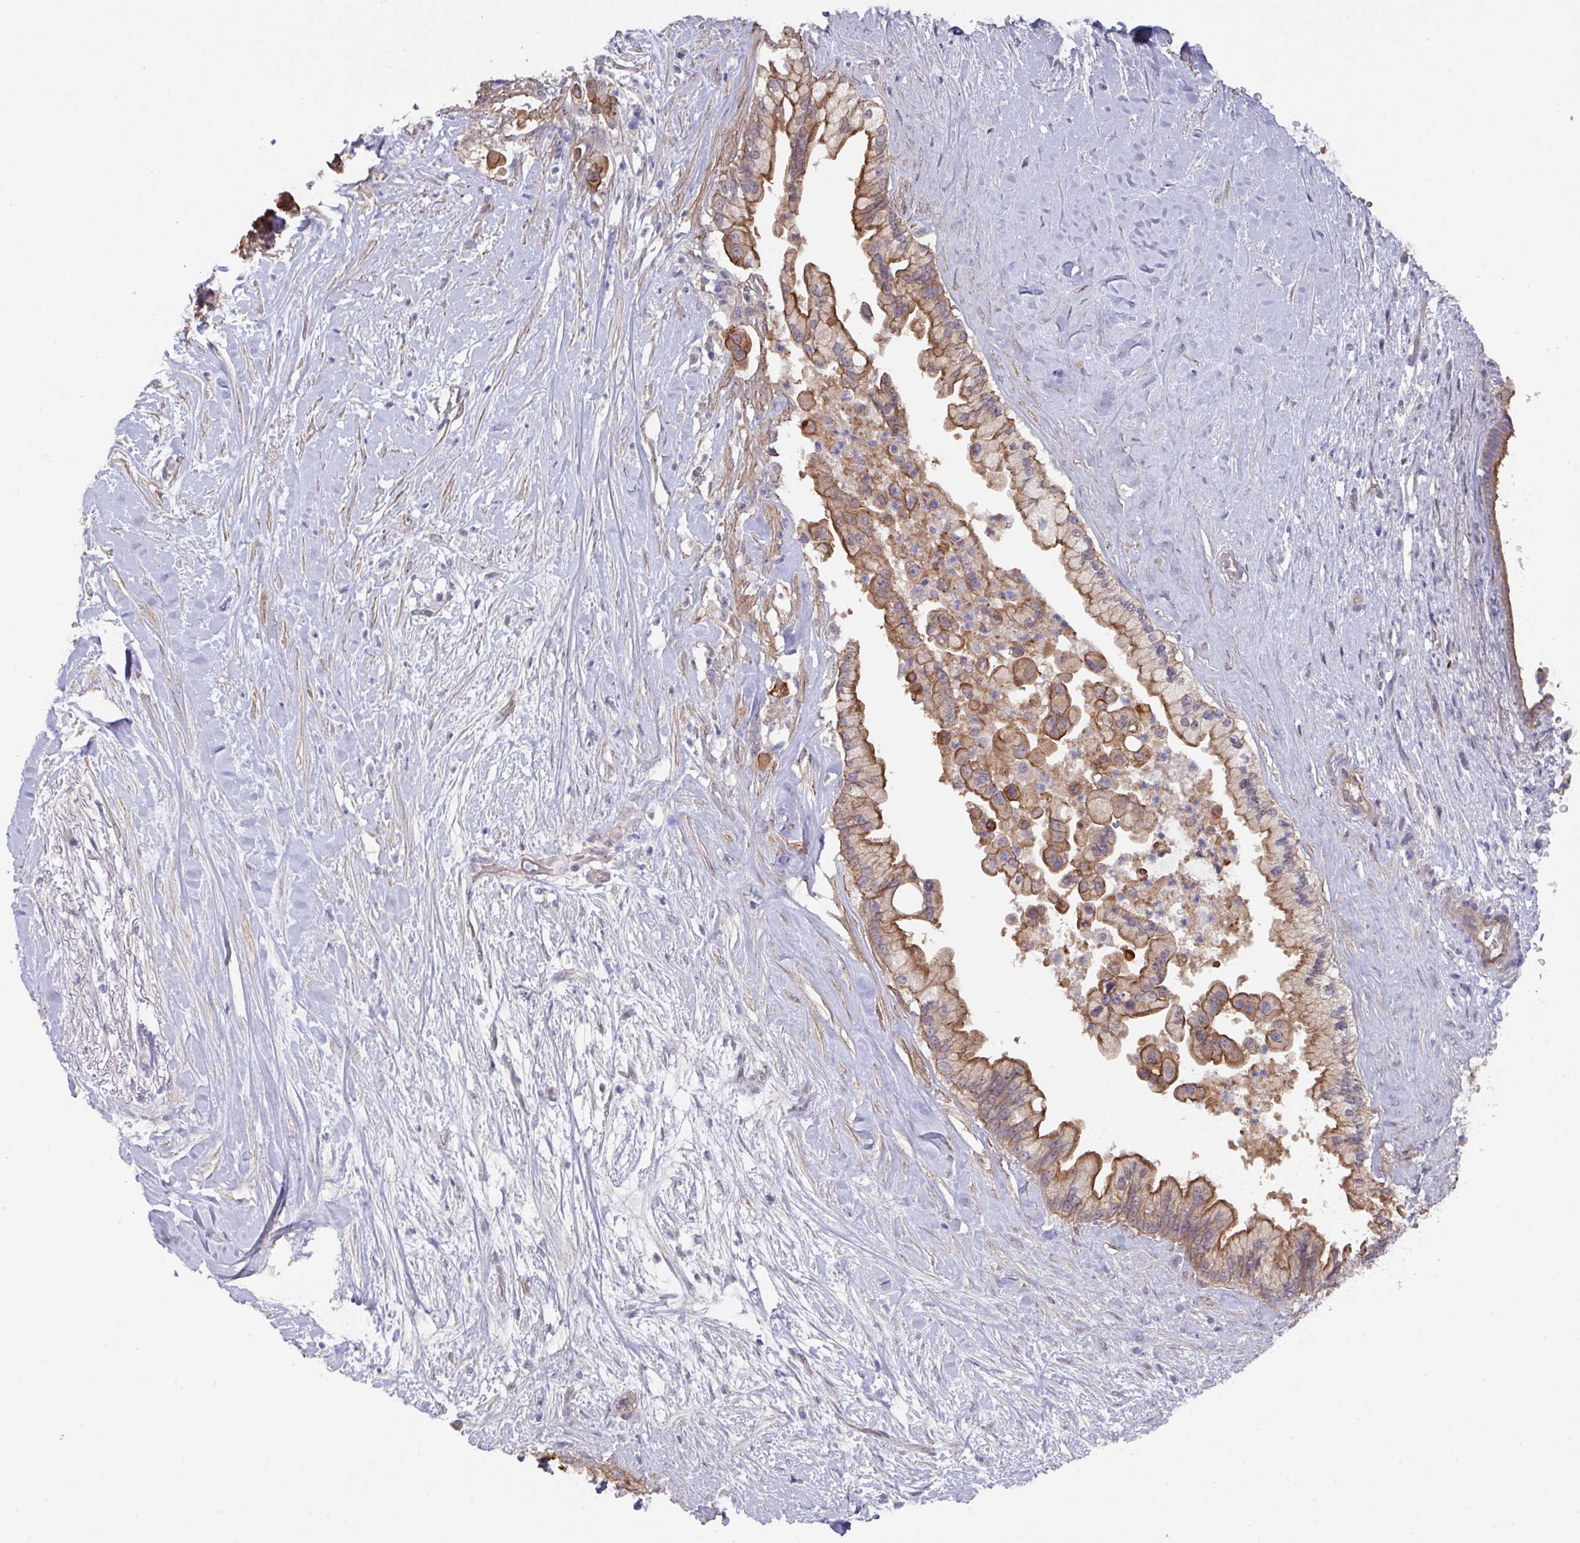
{"staining": {"intensity": "strong", "quantity": ">75%", "location": "cytoplasmic/membranous"}, "tissue": "pancreatic cancer", "cell_type": "Tumor cells", "image_type": "cancer", "snomed": [{"axis": "morphology", "description": "Adenocarcinoma, NOS"}, {"axis": "topography", "description": "Pancreas"}], "caption": "Protein expression by immunohistochemistry (IHC) demonstrates strong cytoplasmic/membranous staining in about >75% of tumor cells in pancreatic cancer (adenocarcinoma).", "gene": "PRR5", "patient": {"sex": "female", "age": 69}}